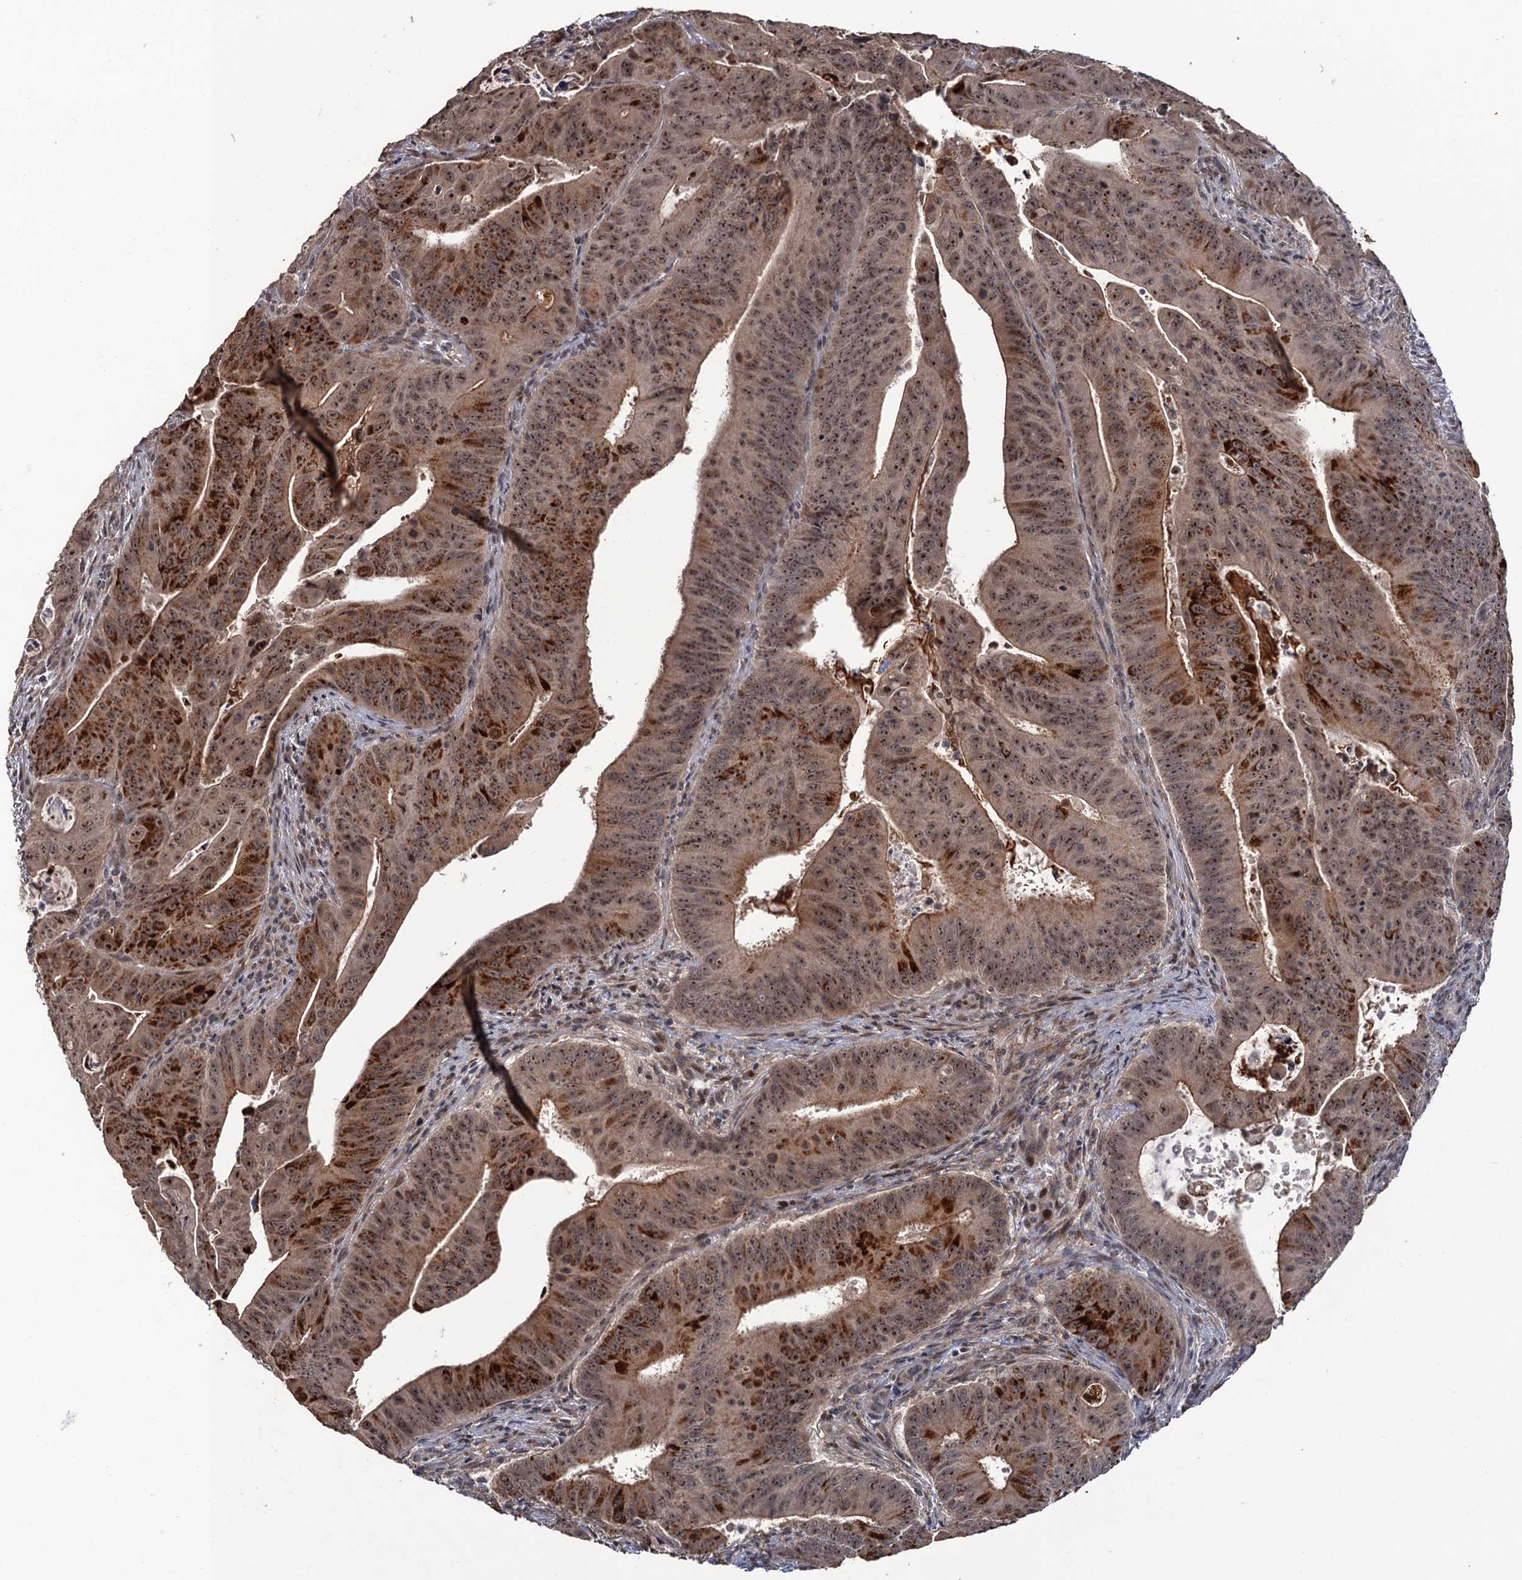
{"staining": {"intensity": "moderate", "quantity": ">75%", "location": "cytoplasmic/membranous,nuclear"}, "tissue": "colorectal cancer", "cell_type": "Tumor cells", "image_type": "cancer", "snomed": [{"axis": "morphology", "description": "Adenocarcinoma, NOS"}, {"axis": "topography", "description": "Rectum"}], "caption": "An immunohistochemistry (IHC) micrograph of tumor tissue is shown. Protein staining in brown shows moderate cytoplasmic/membranous and nuclear positivity in colorectal cancer (adenocarcinoma) within tumor cells. The staining was performed using DAB, with brown indicating positive protein expression. Nuclei are stained blue with hematoxylin.", "gene": "LRRC63", "patient": {"sex": "female", "age": 75}}